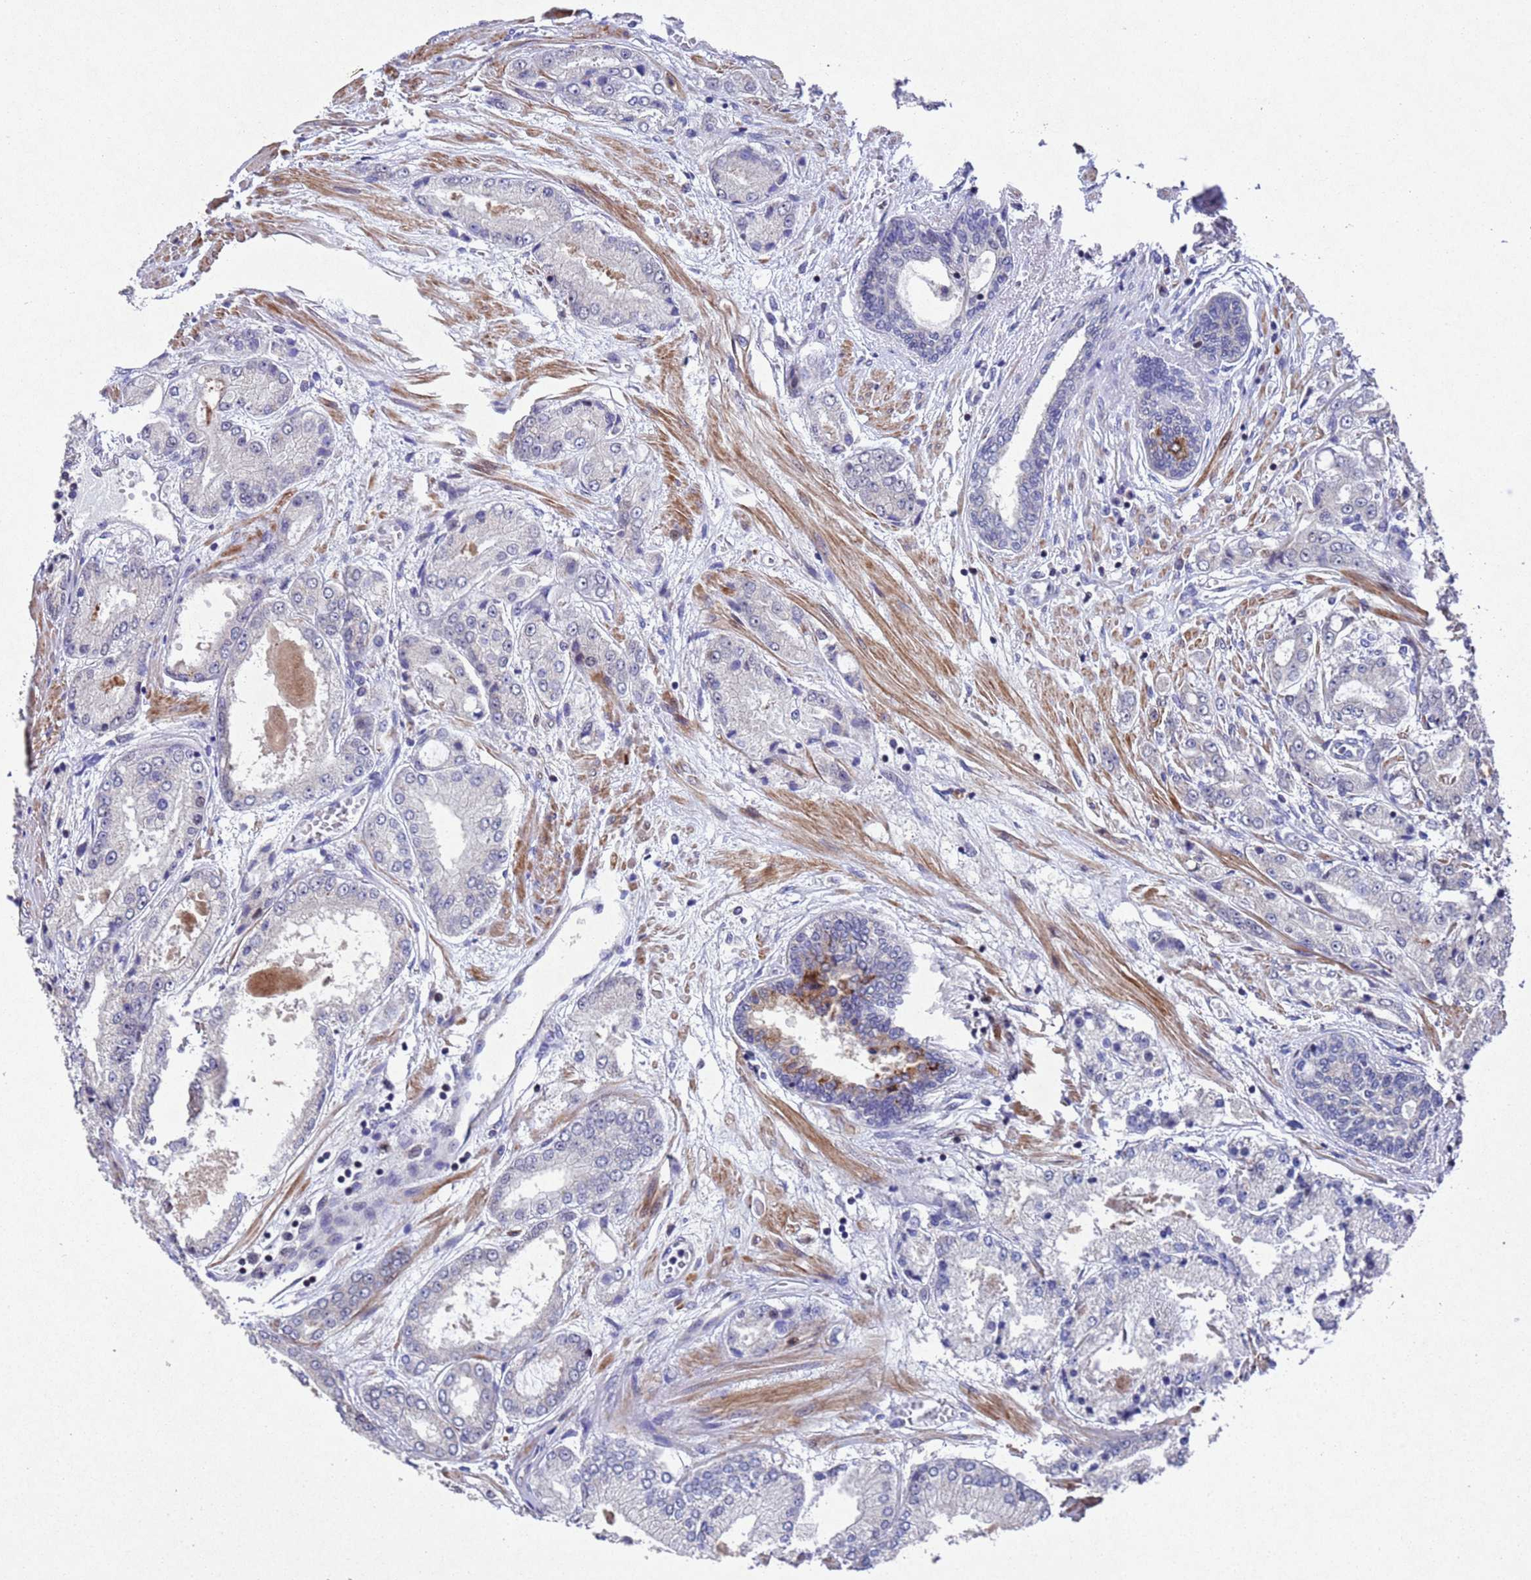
{"staining": {"intensity": "negative", "quantity": "none", "location": "none"}, "tissue": "prostate cancer", "cell_type": "Tumor cells", "image_type": "cancer", "snomed": [{"axis": "morphology", "description": "Adenocarcinoma, High grade"}, {"axis": "topography", "description": "Prostate"}], "caption": "Tumor cells show no significant protein staining in adenocarcinoma (high-grade) (prostate). (DAB immunohistochemistry visualized using brightfield microscopy, high magnification).", "gene": "TBK1", "patient": {"sex": "male", "age": 59}}